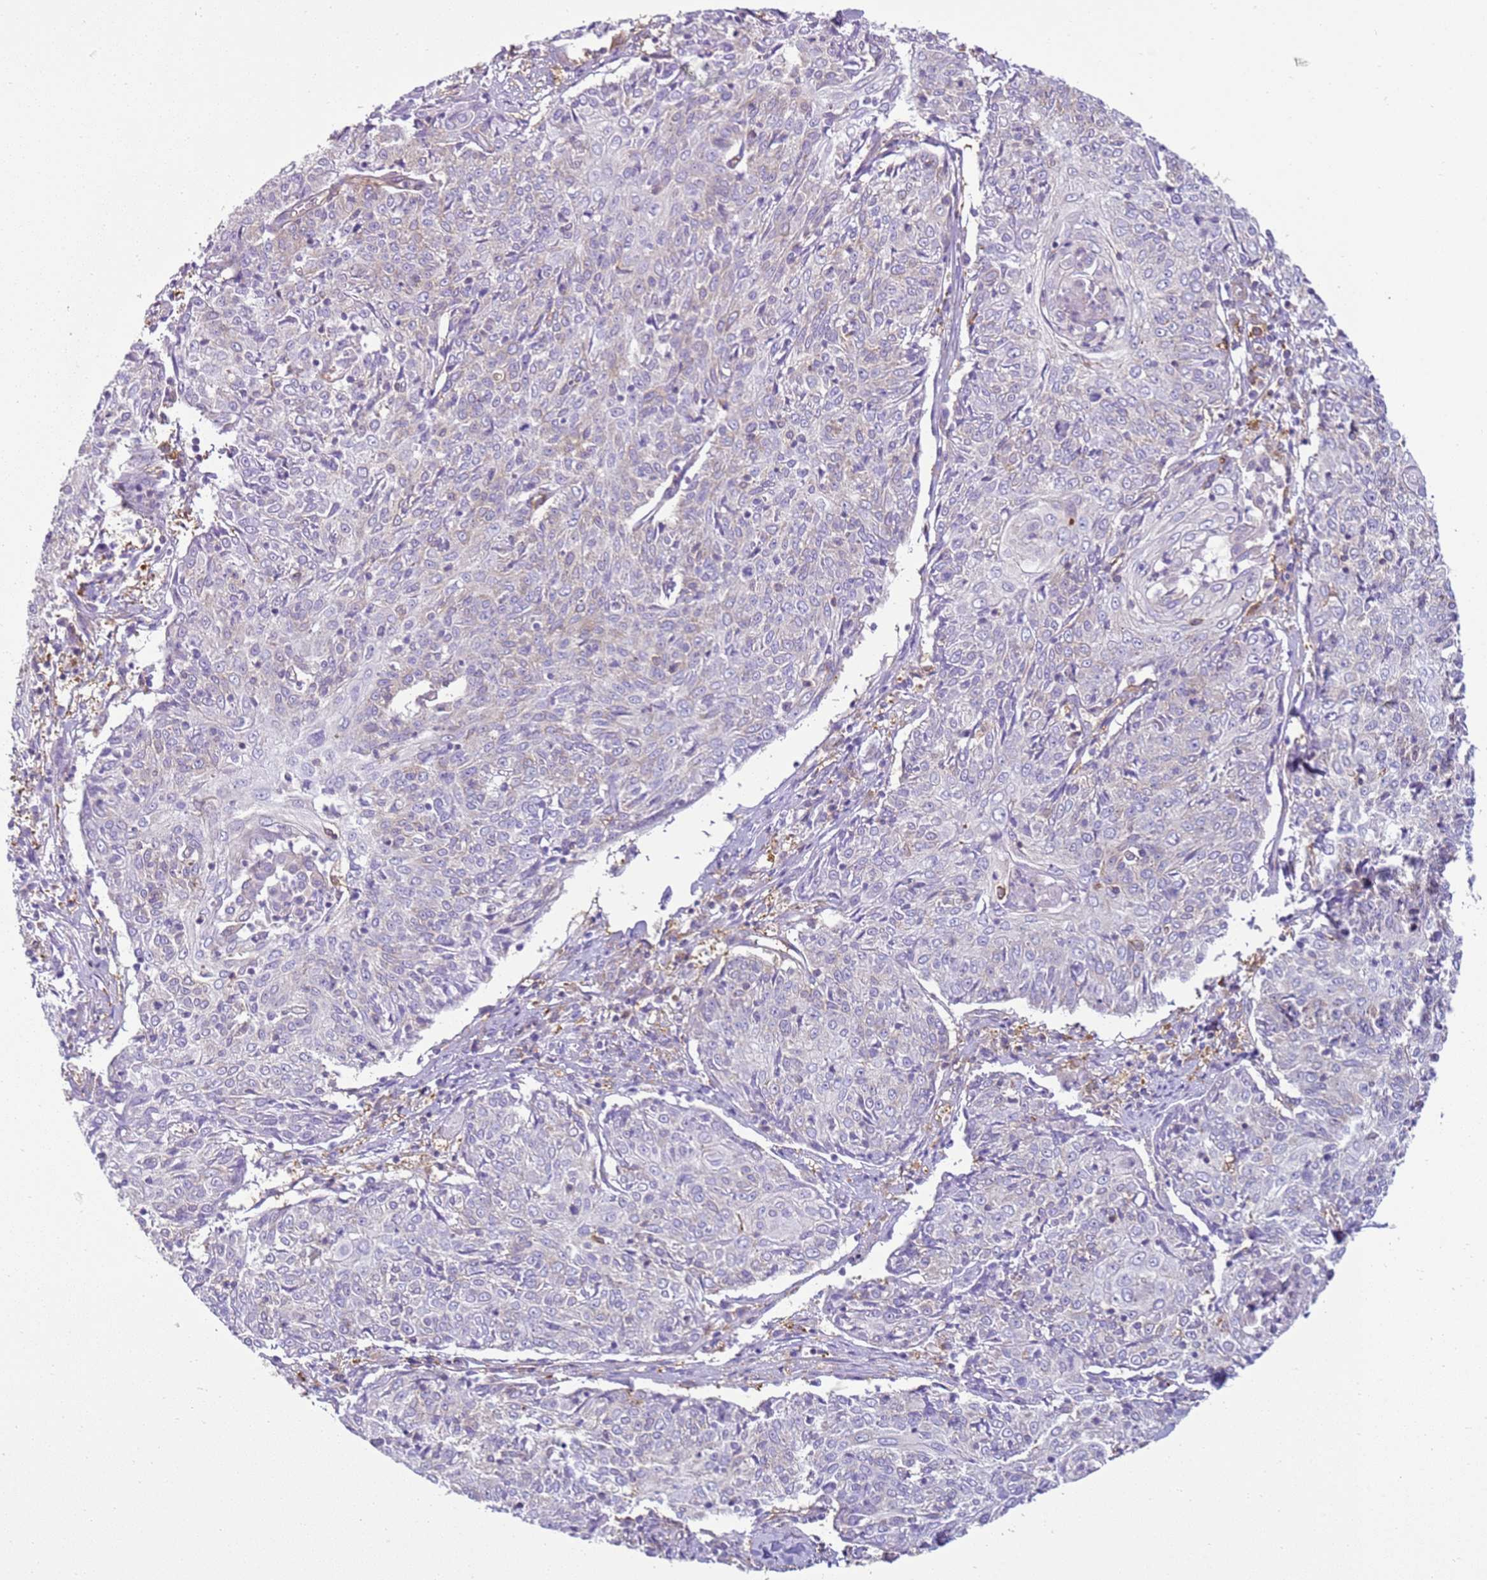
{"staining": {"intensity": "weak", "quantity": "<25%", "location": "cytoplasmic/membranous"}, "tissue": "cervical cancer", "cell_type": "Tumor cells", "image_type": "cancer", "snomed": [{"axis": "morphology", "description": "Squamous cell carcinoma, NOS"}, {"axis": "topography", "description": "Cervix"}], "caption": "There is no significant staining in tumor cells of squamous cell carcinoma (cervical). (Stains: DAB (3,3'-diaminobenzidine) immunohistochemistry (IHC) with hematoxylin counter stain, Microscopy: brightfield microscopy at high magnification).", "gene": "SNX21", "patient": {"sex": "female", "age": 48}}